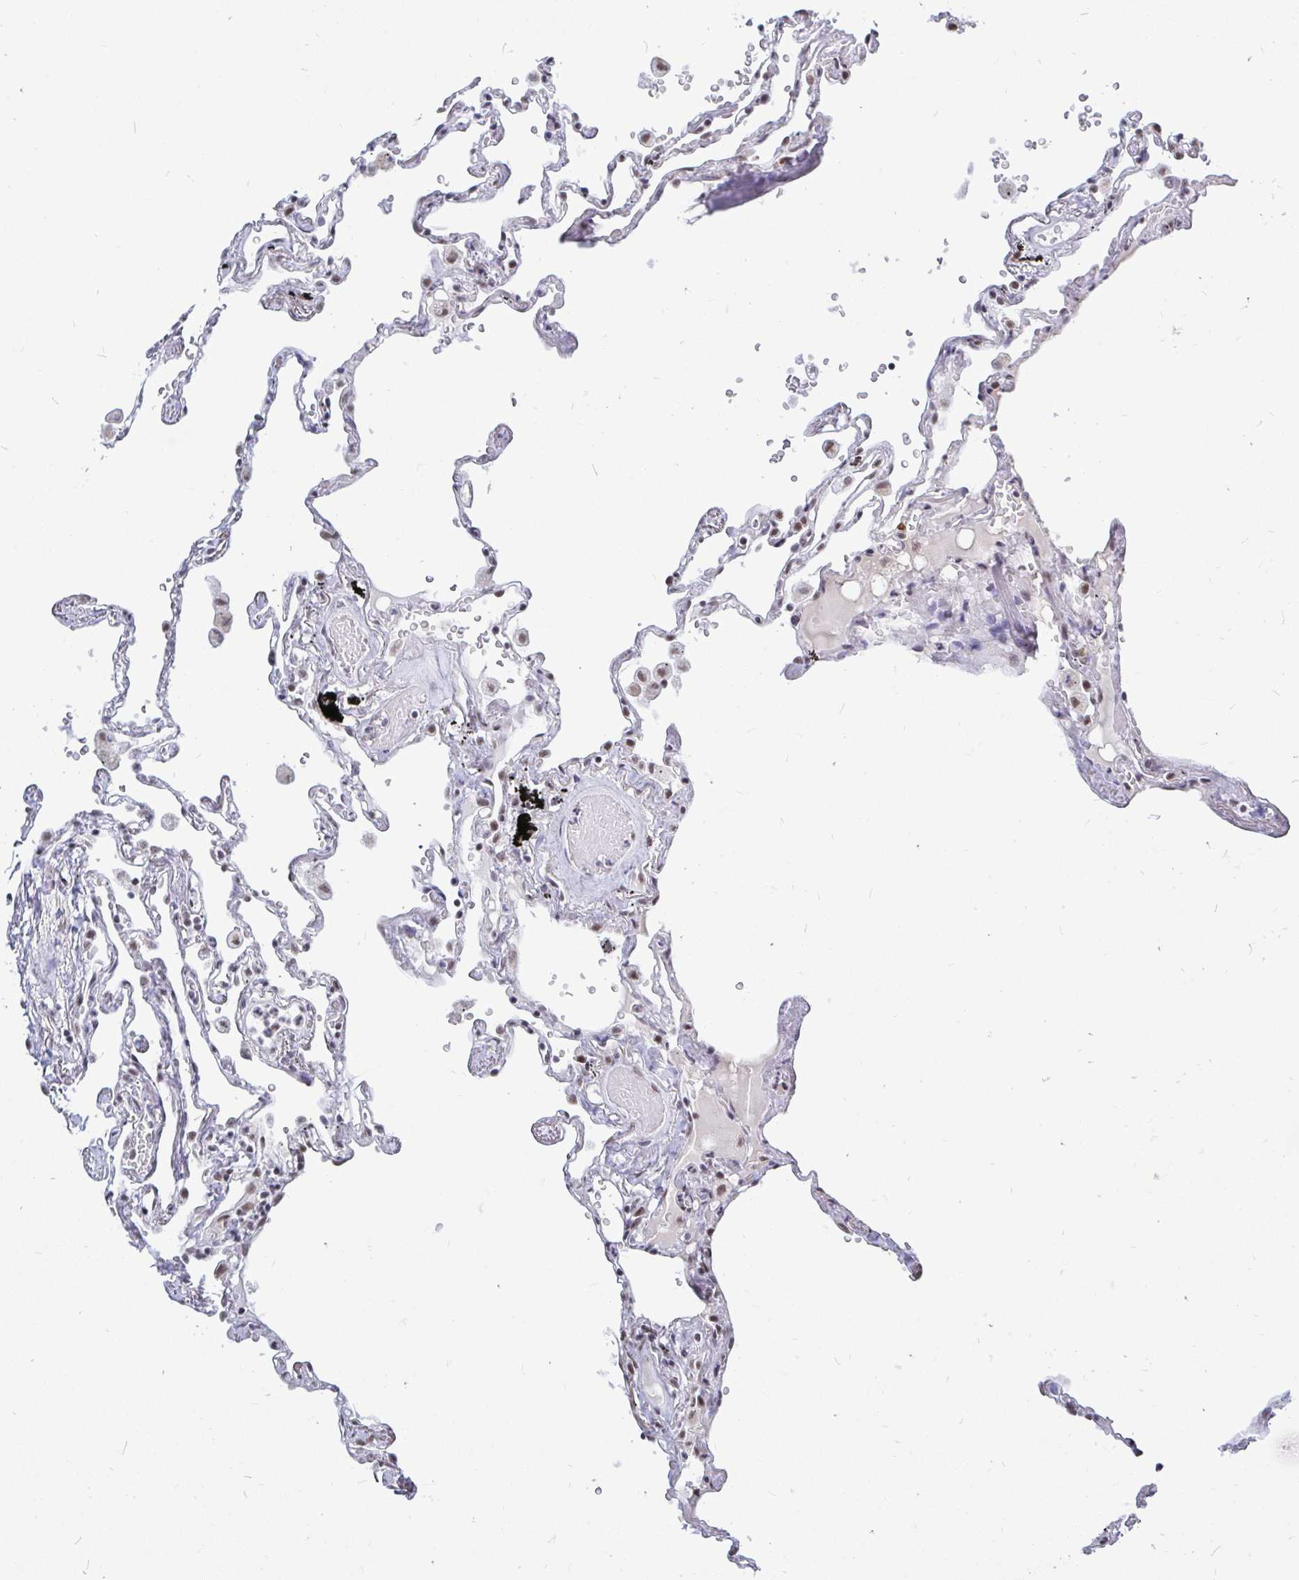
{"staining": {"intensity": "weak", "quantity": "25%-75%", "location": "nuclear"}, "tissue": "lung", "cell_type": "Alveolar cells", "image_type": "normal", "snomed": [{"axis": "morphology", "description": "Normal tissue, NOS"}, {"axis": "topography", "description": "Lung"}], "caption": "DAB immunohistochemical staining of normal lung exhibits weak nuclear protein expression in approximately 25%-75% of alveolar cells. The protein is stained brown, and the nuclei are stained in blue (DAB (3,3'-diaminobenzidine) IHC with brightfield microscopy, high magnification).", "gene": "TRIP12", "patient": {"sex": "female", "age": 67}}